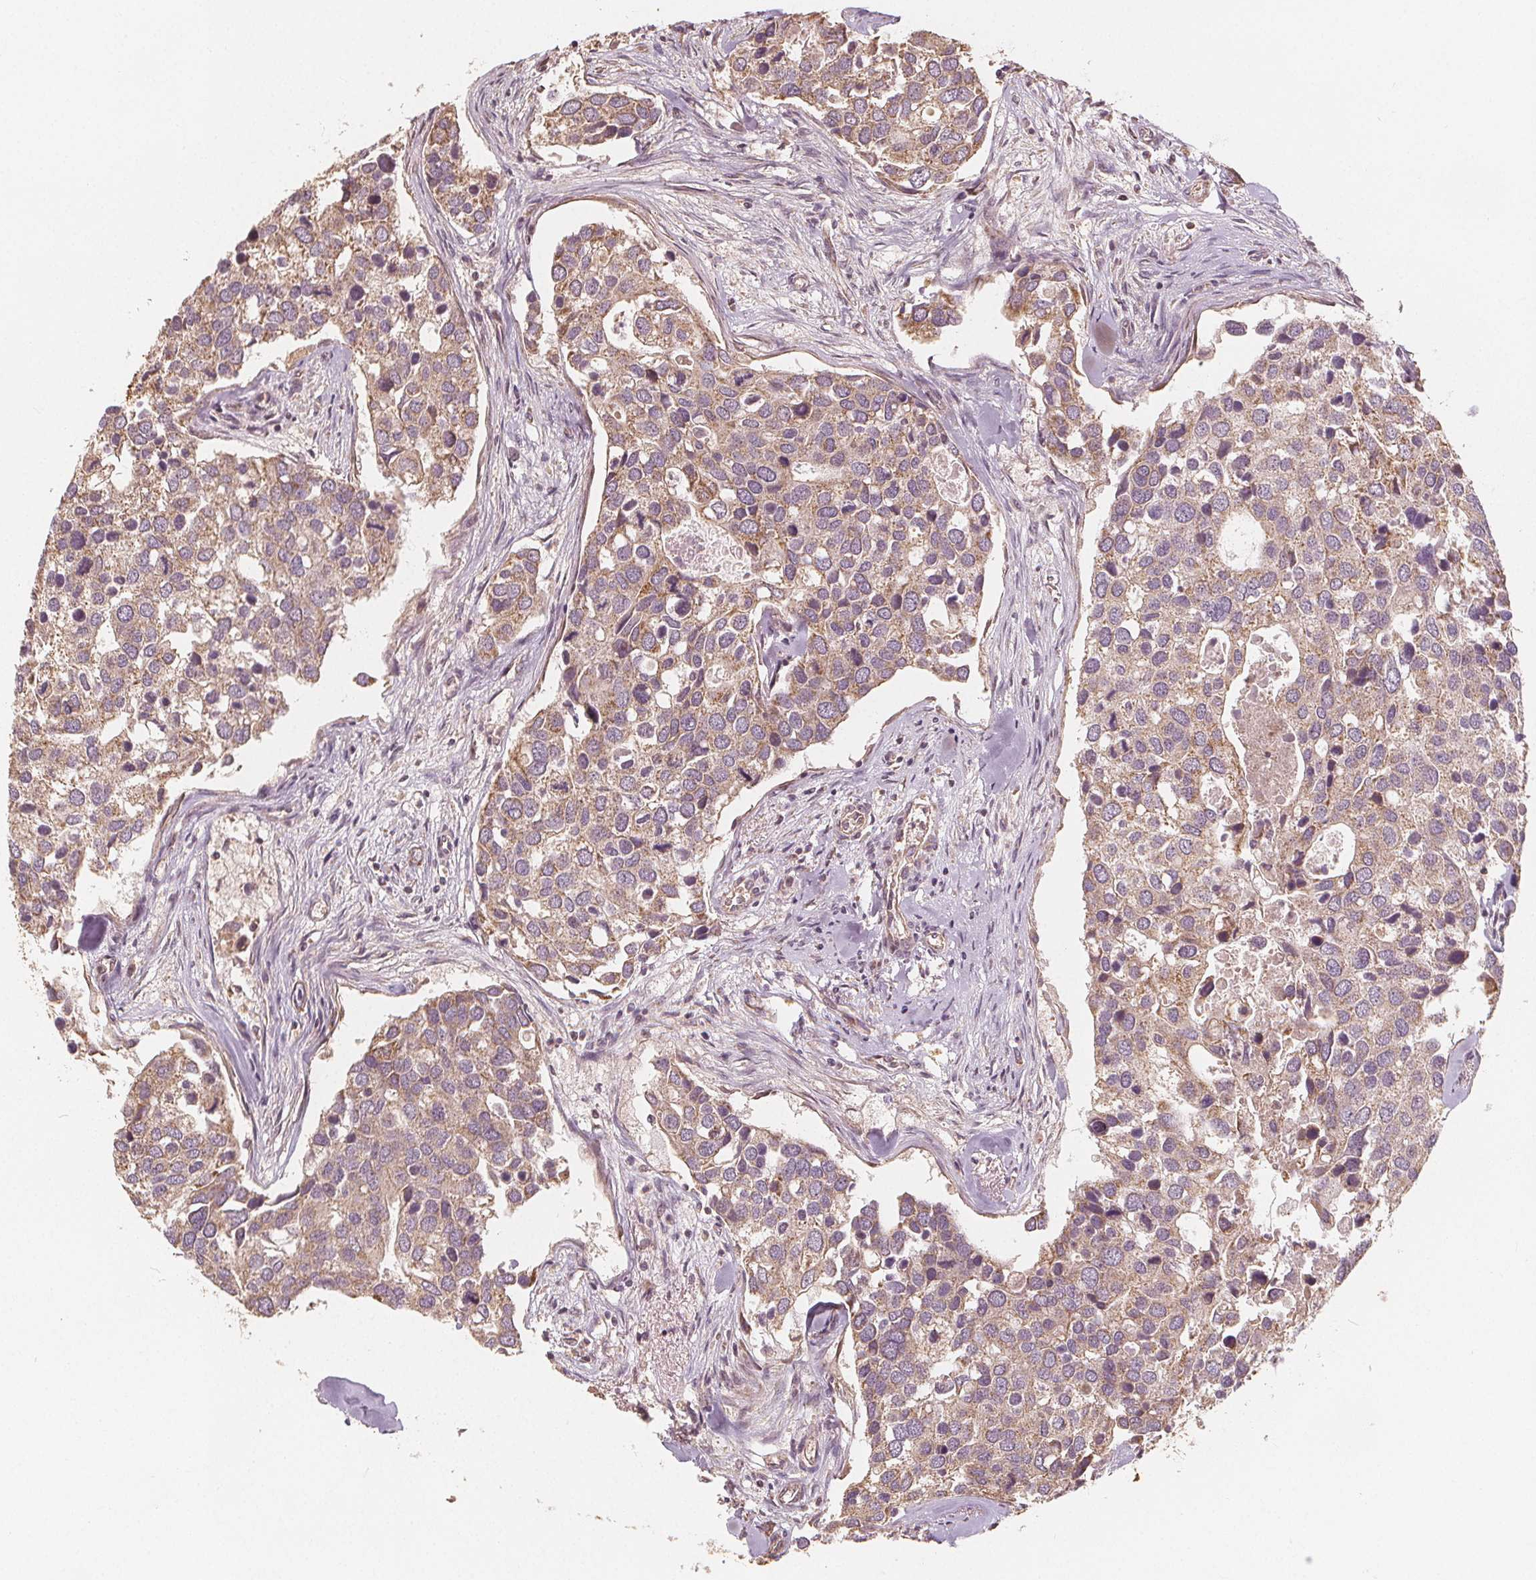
{"staining": {"intensity": "weak", "quantity": ">75%", "location": "cytoplasmic/membranous"}, "tissue": "breast cancer", "cell_type": "Tumor cells", "image_type": "cancer", "snomed": [{"axis": "morphology", "description": "Duct carcinoma"}, {"axis": "topography", "description": "Breast"}], "caption": "Tumor cells reveal weak cytoplasmic/membranous expression in about >75% of cells in breast cancer.", "gene": "PEX26", "patient": {"sex": "female", "age": 83}}